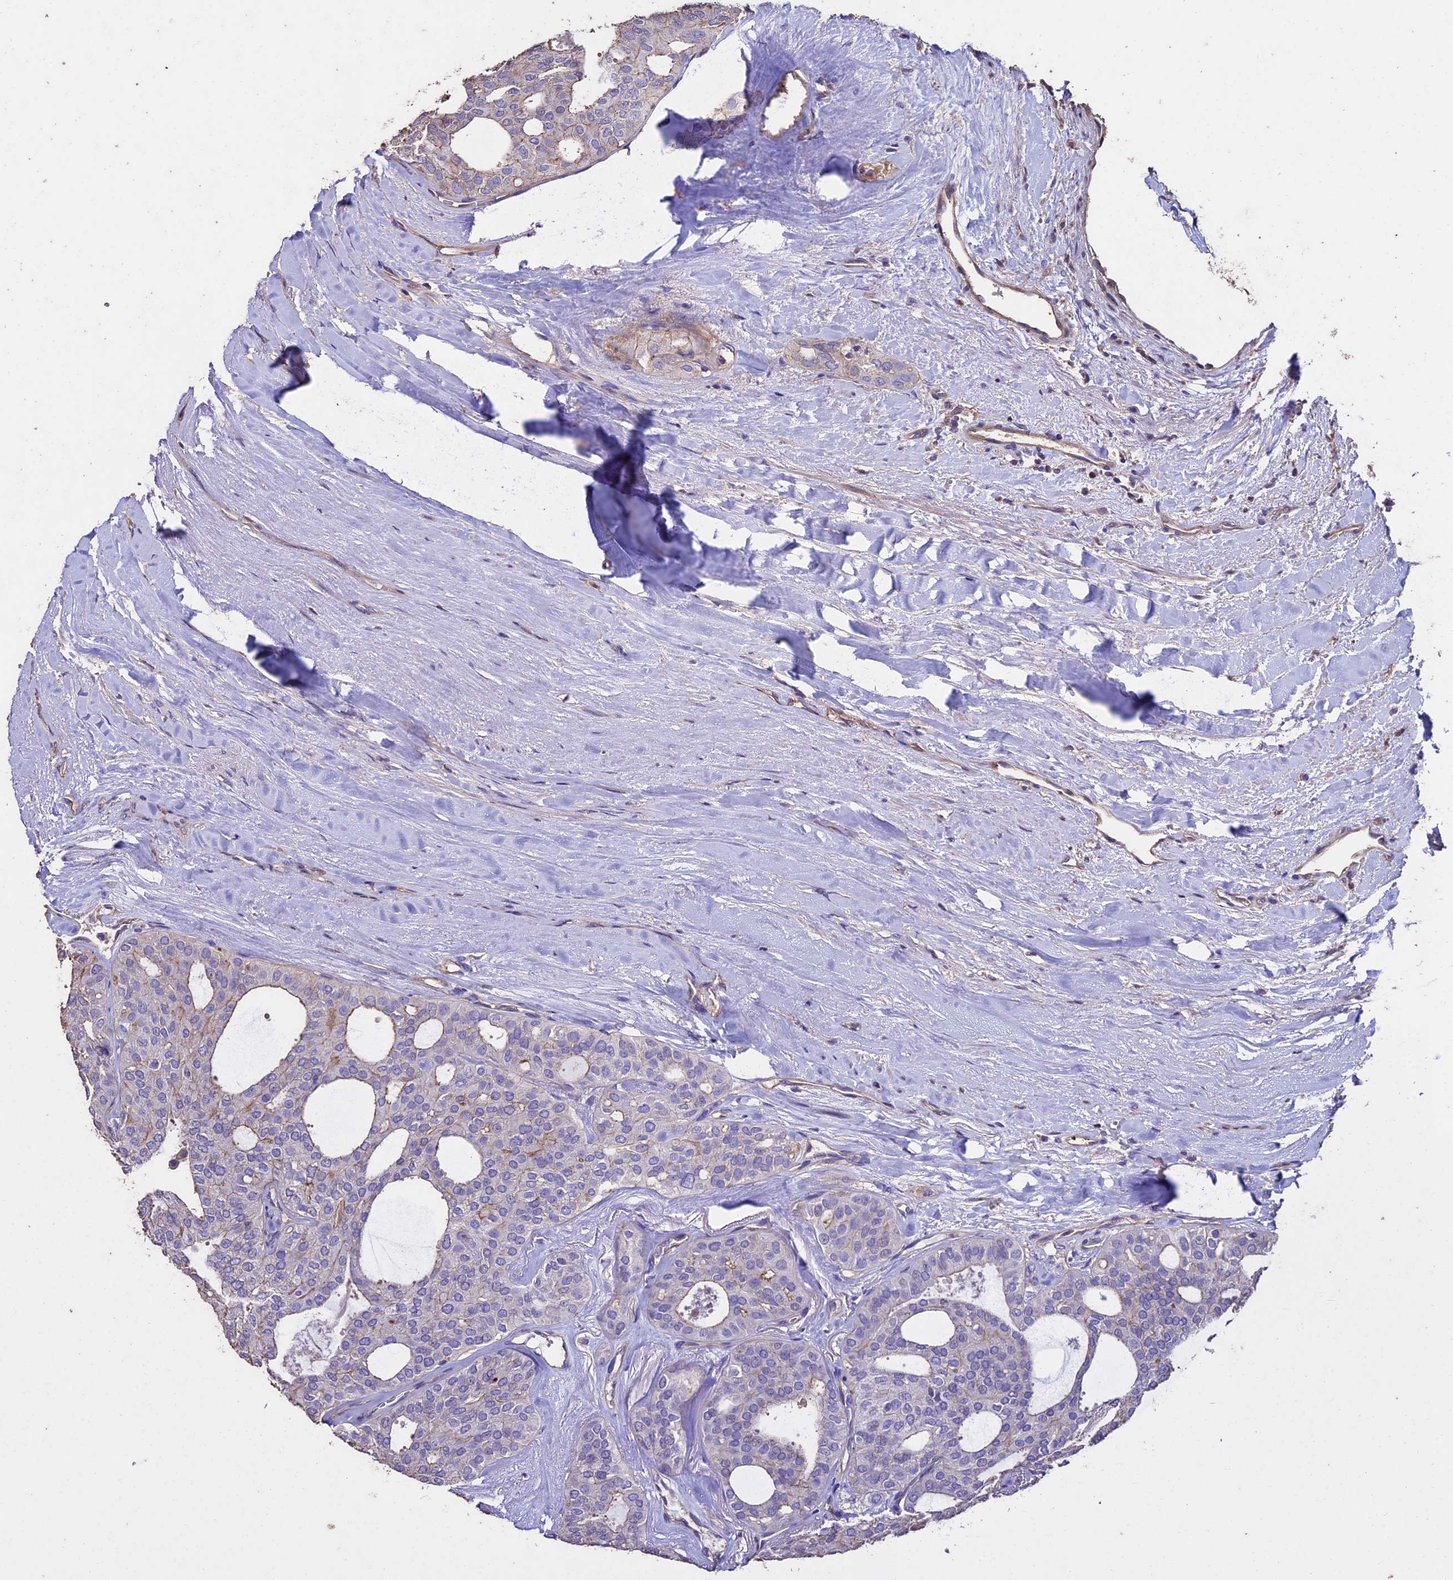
{"staining": {"intensity": "negative", "quantity": "none", "location": "none"}, "tissue": "thyroid cancer", "cell_type": "Tumor cells", "image_type": "cancer", "snomed": [{"axis": "morphology", "description": "Follicular adenoma carcinoma, NOS"}, {"axis": "topography", "description": "Thyroid gland"}], "caption": "Tumor cells are negative for protein expression in human follicular adenoma carcinoma (thyroid). Brightfield microscopy of IHC stained with DAB (brown) and hematoxylin (blue), captured at high magnification.", "gene": "USB1", "patient": {"sex": "male", "age": 75}}